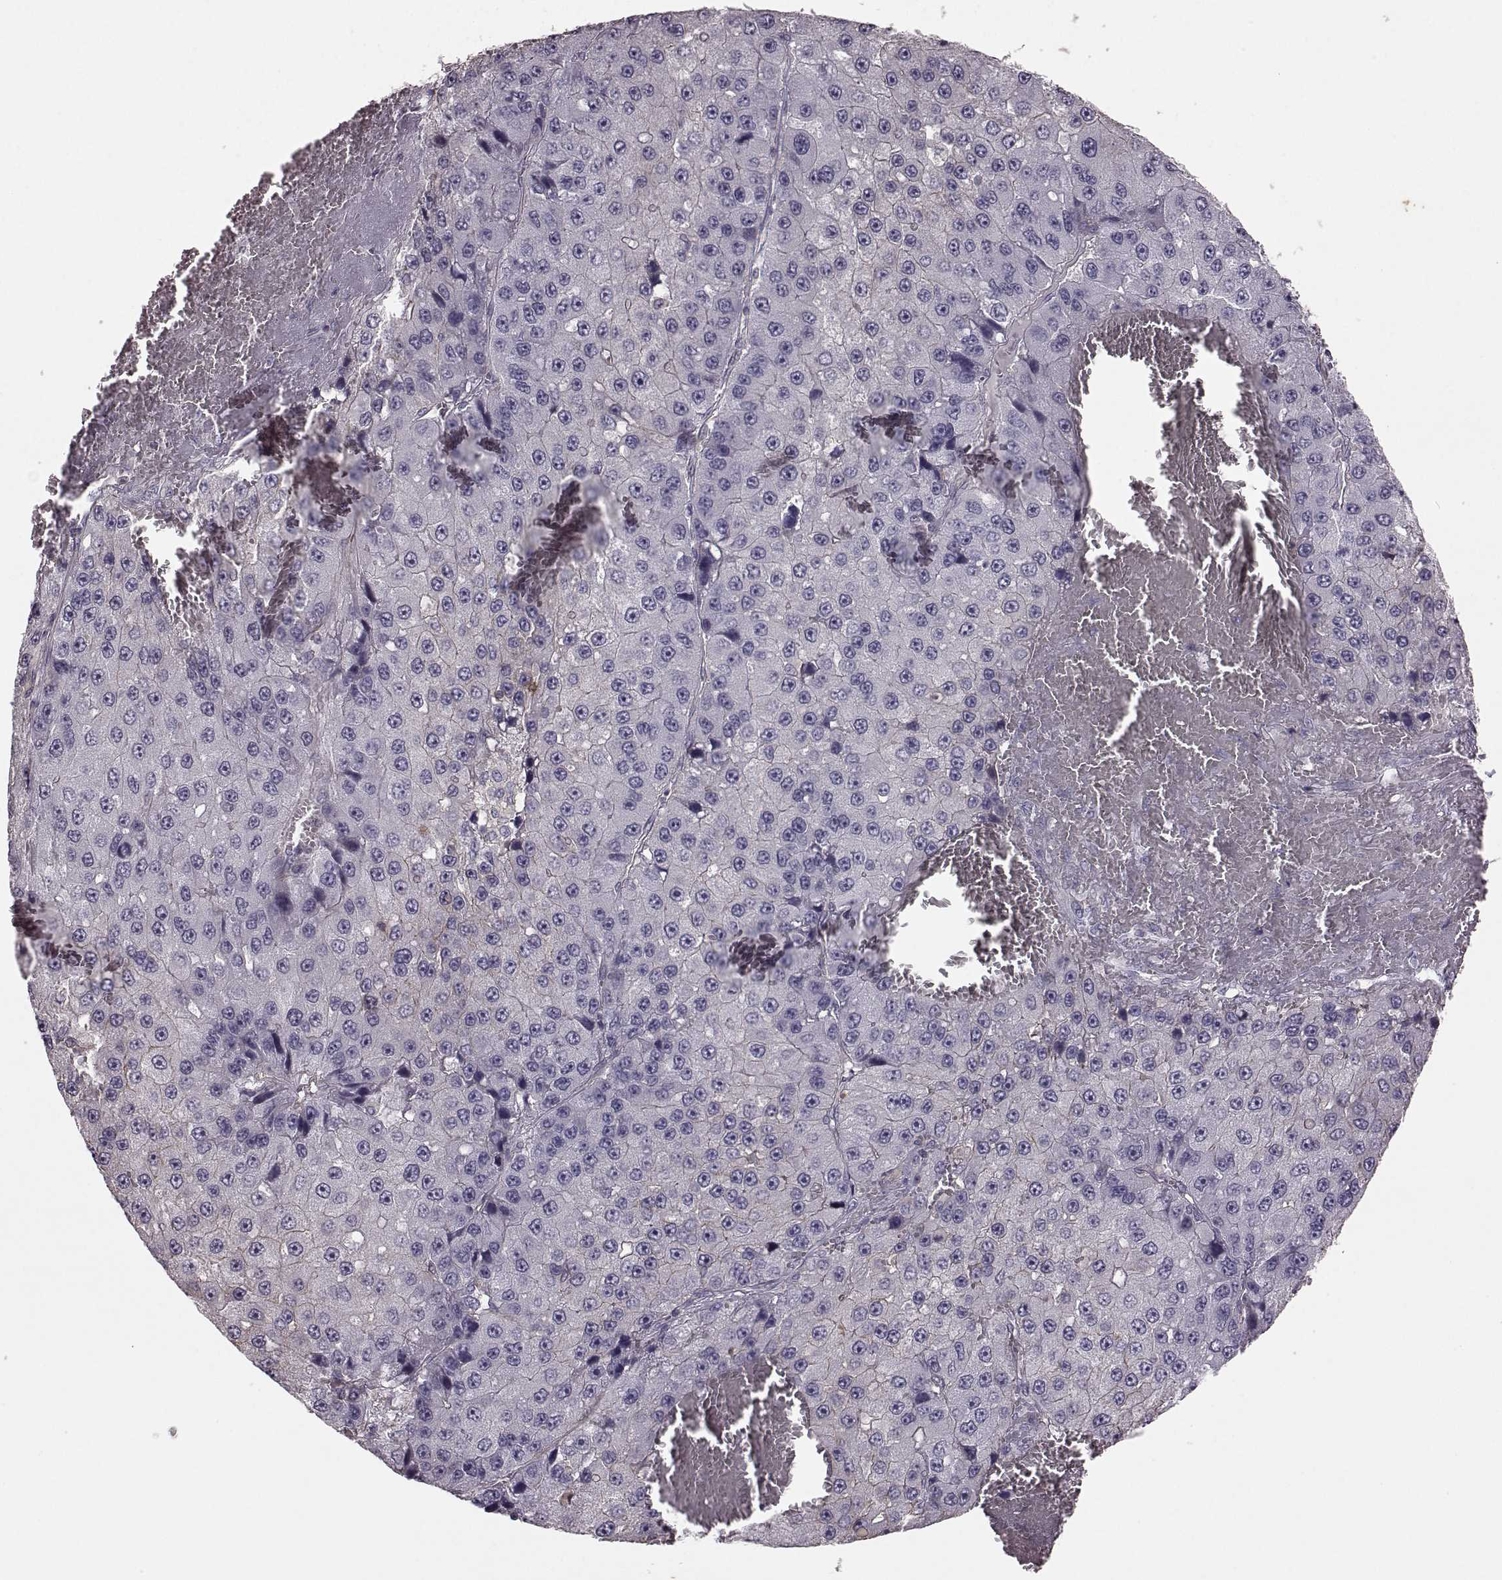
{"staining": {"intensity": "negative", "quantity": "none", "location": "none"}, "tissue": "liver cancer", "cell_type": "Tumor cells", "image_type": "cancer", "snomed": [{"axis": "morphology", "description": "Carcinoma, Hepatocellular, NOS"}, {"axis": "topography", "description": "Liver"}], "caption": "The histopathology image demonstrates no staining of tumor cells in liver cancer. (DAB (3,3'-diaminobenzidine) immunohistochemistry (IHC) with hematoxylin counter stain).", "gene": "PDCD1", "patient": {"sex": "female", "age": 73}}